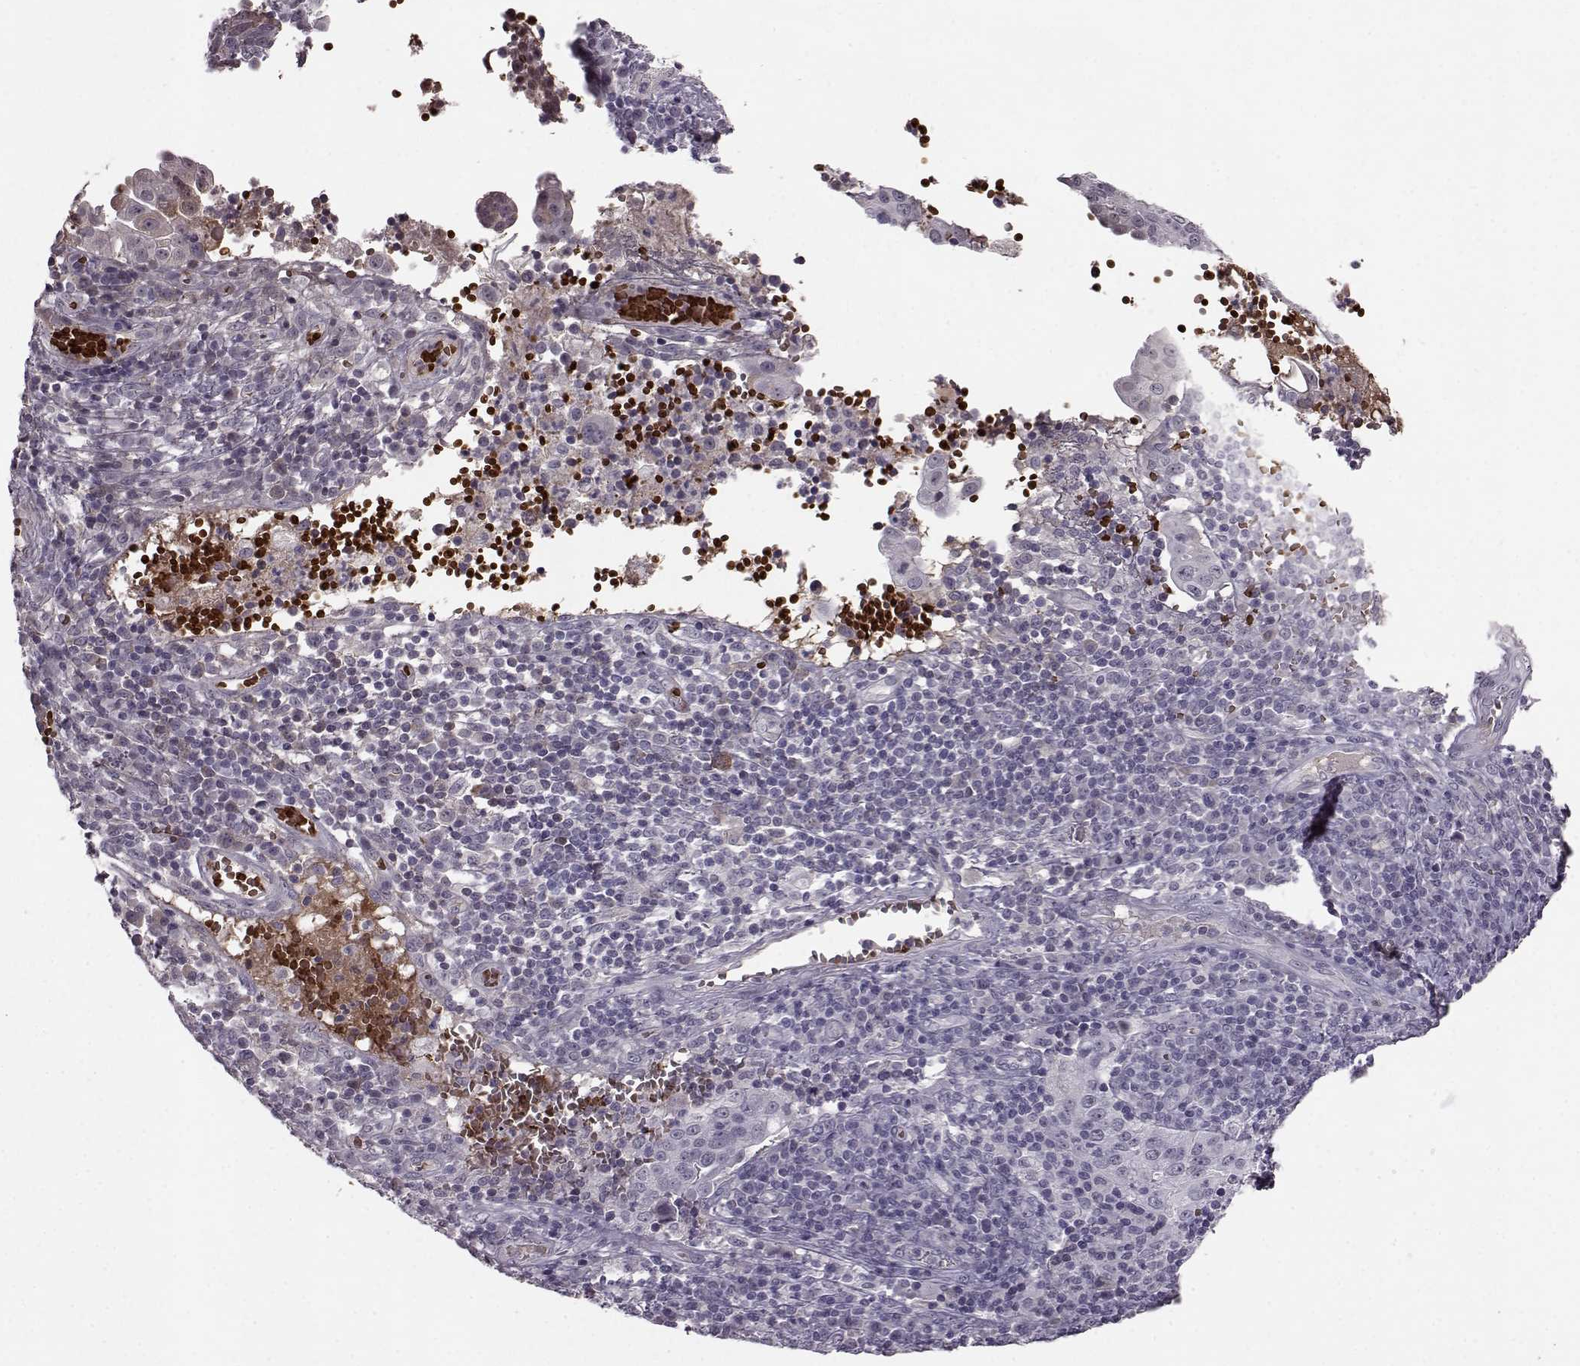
{"staining": {"intensity": "negative", "quantity": "none", "location": "none"}, "tissue": "cervical cancer", "cell_type": "Tumor cells", "image_type": "cancer", "snomed": [{"axis": "morphology", "description": "Squamous cell carcinoma, NOS"}, {"axis": "topography", "description": "Cervix"}], "caption": "An immunohistochemistry photomicrograph of squamous cell carcinoma (cervical) is shown. There is no staining in tumor cells of squamous cell carcinoma (cervical). (DAB IHC with hematoxylin counter stain).", "gene": "PROP1", "patient": {"sex": "female", "age": 39}}